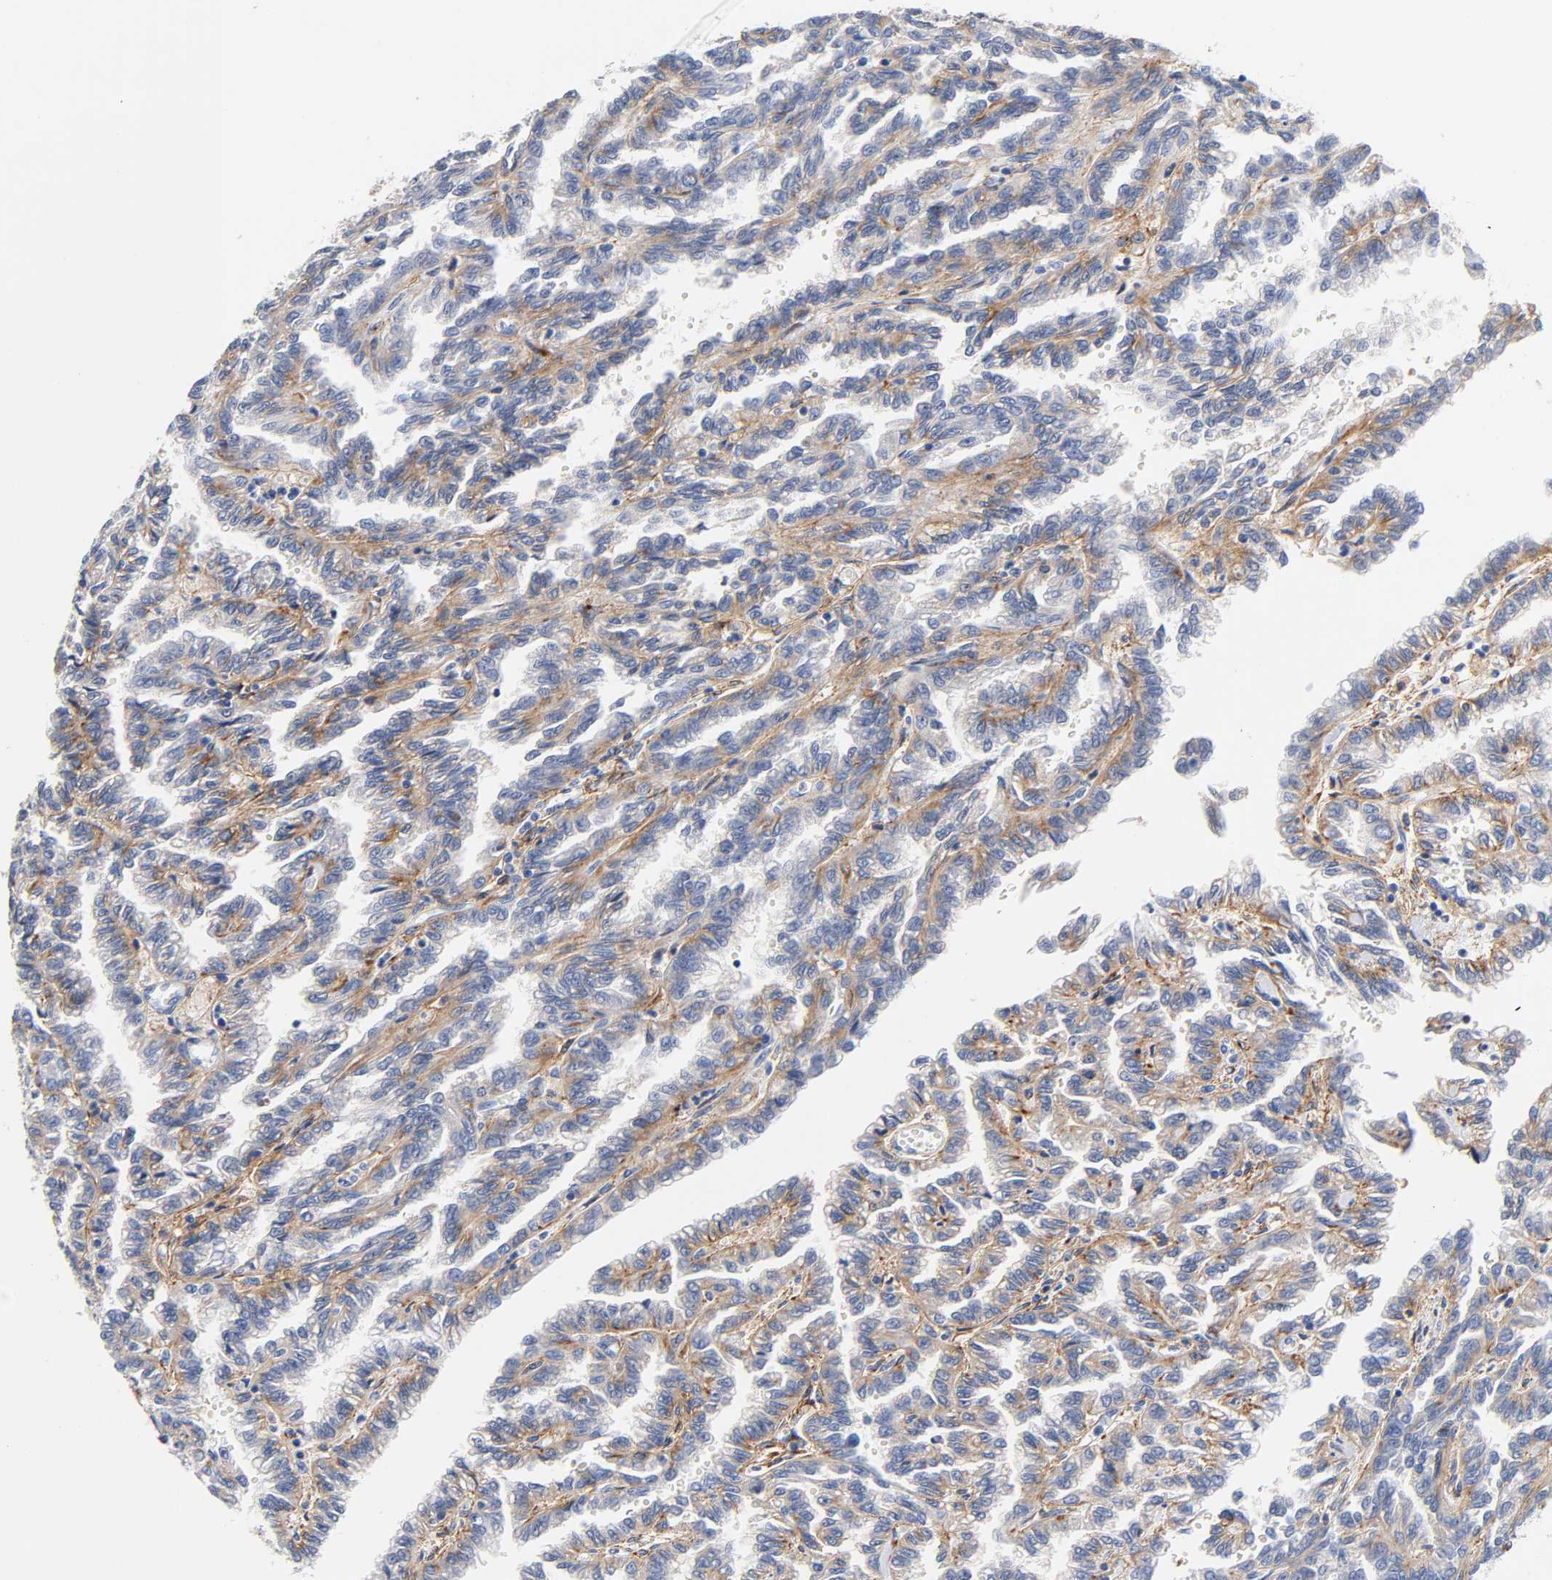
{"staining": {"intensity": "negative", "quantity": "none", "location": "none"}, "tissue": "renal cancer", "cell_type": "Tumor cells", "image_type": "cancer", "snomed": [{"axis": "morphology", "description": "Inflammation, NOS"}, {"axis": "morphology", "description": "Adenocarcinoma, NOS"}, {"axis": "topography", "description": "Kidney"}], "caption": "Tumor cells are negative for brown protein staining in adenocarcinoma (renal).", "gene": "LRP1", "patient": {"sex": "male", "age": 68}}